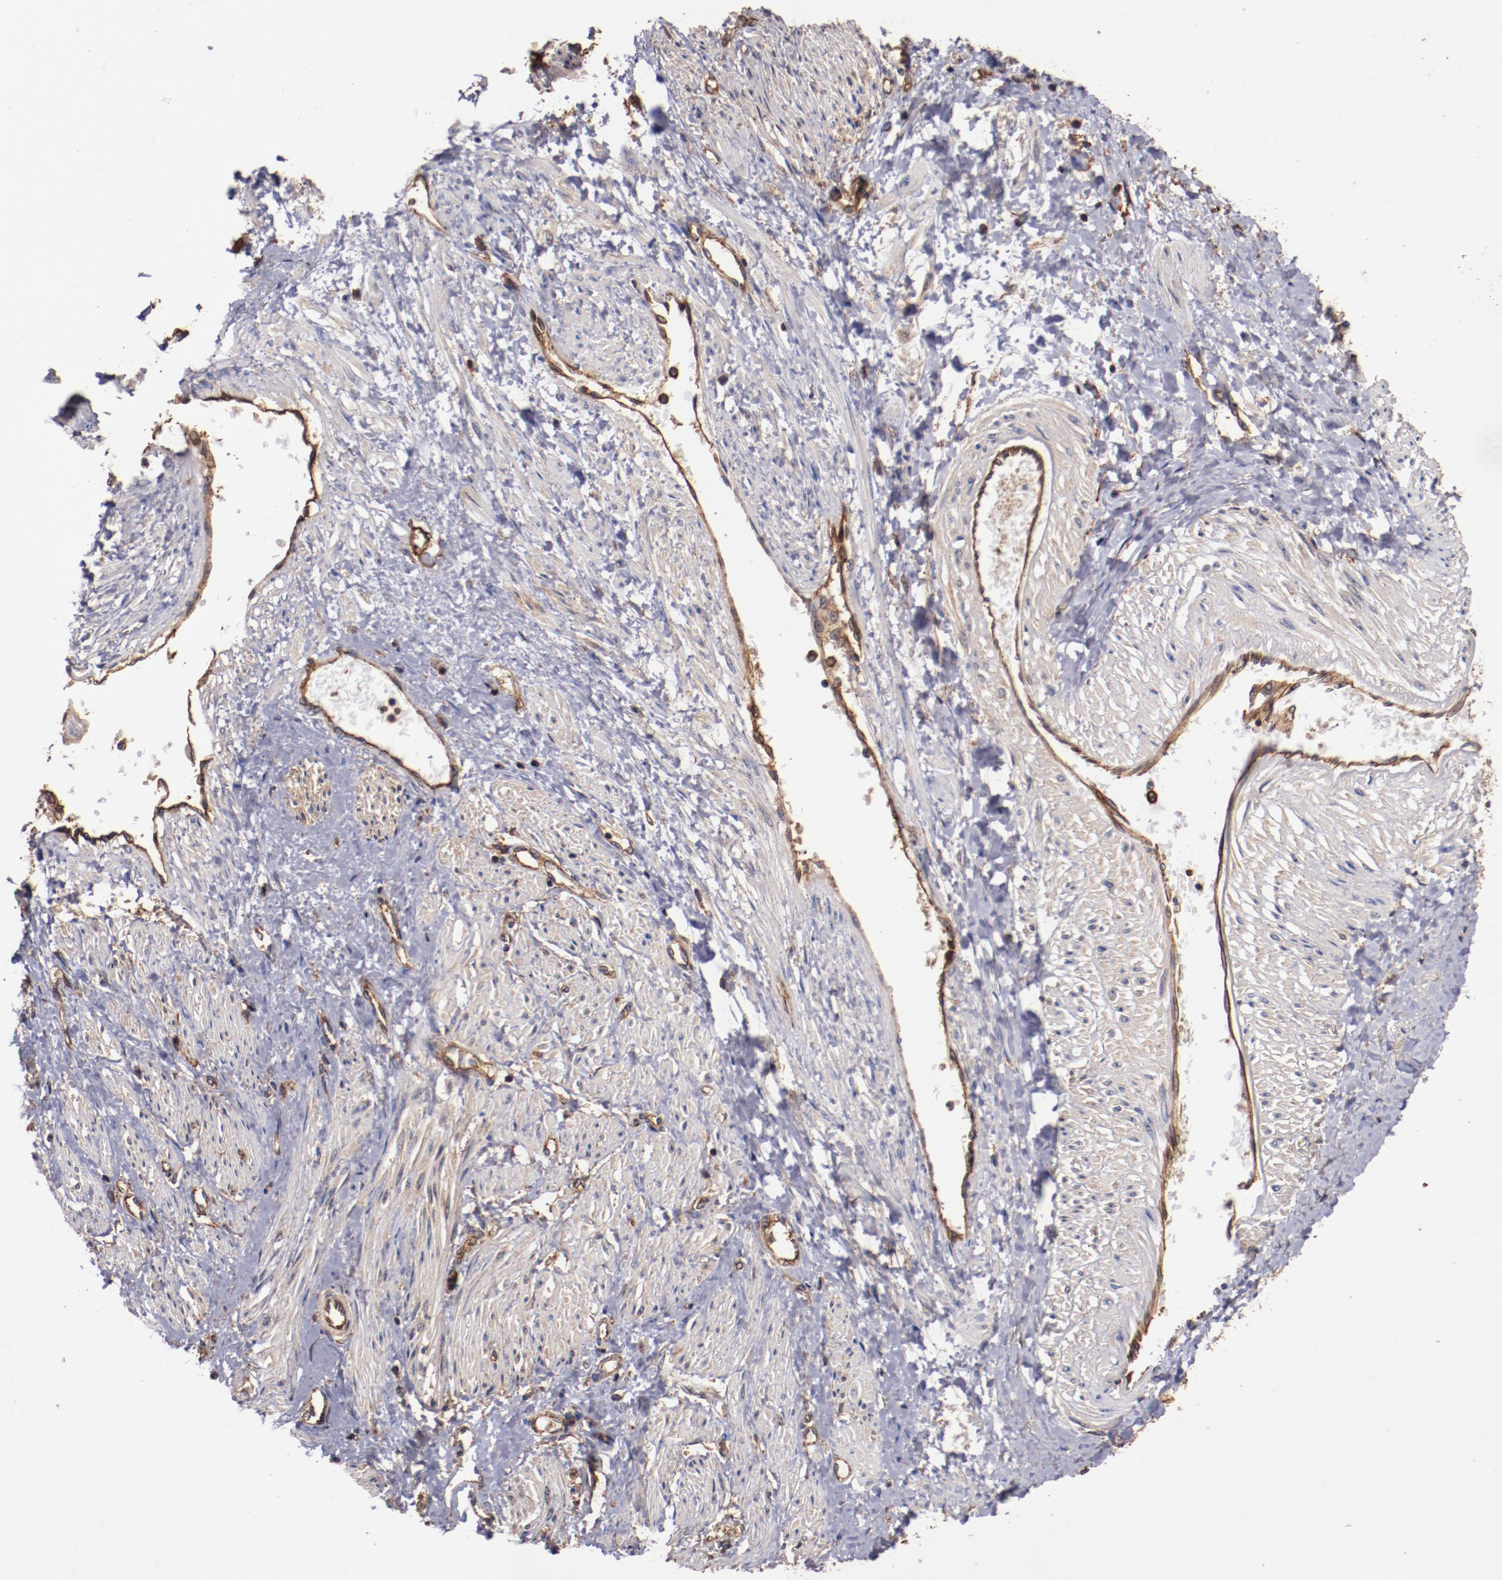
{"staining": {"intensity": "weak", "quantity": "25%-75%", "location": "cytoplasmic/membranous"}, "tissue": "smooth muscle", "cell_type": "Smooth muscle cells", "image_type": "normal", "snomed": [{"axis": "morphology", "description": "Normal tissue, NOS"}, {"axis": "topography", "description": "Smooth muscle"}, {"axis": "topography", "description": "Uterus"}], "caption": "Approximately 25%-75% of smooth muscle cells in normal human smooth muscle demonstrate weak cytoplasmic/membranous protein staining as visualized by brown immunohistochemical staining.", "gene": "TMOD3", "patient": {"sex": "female", "age": 39}}